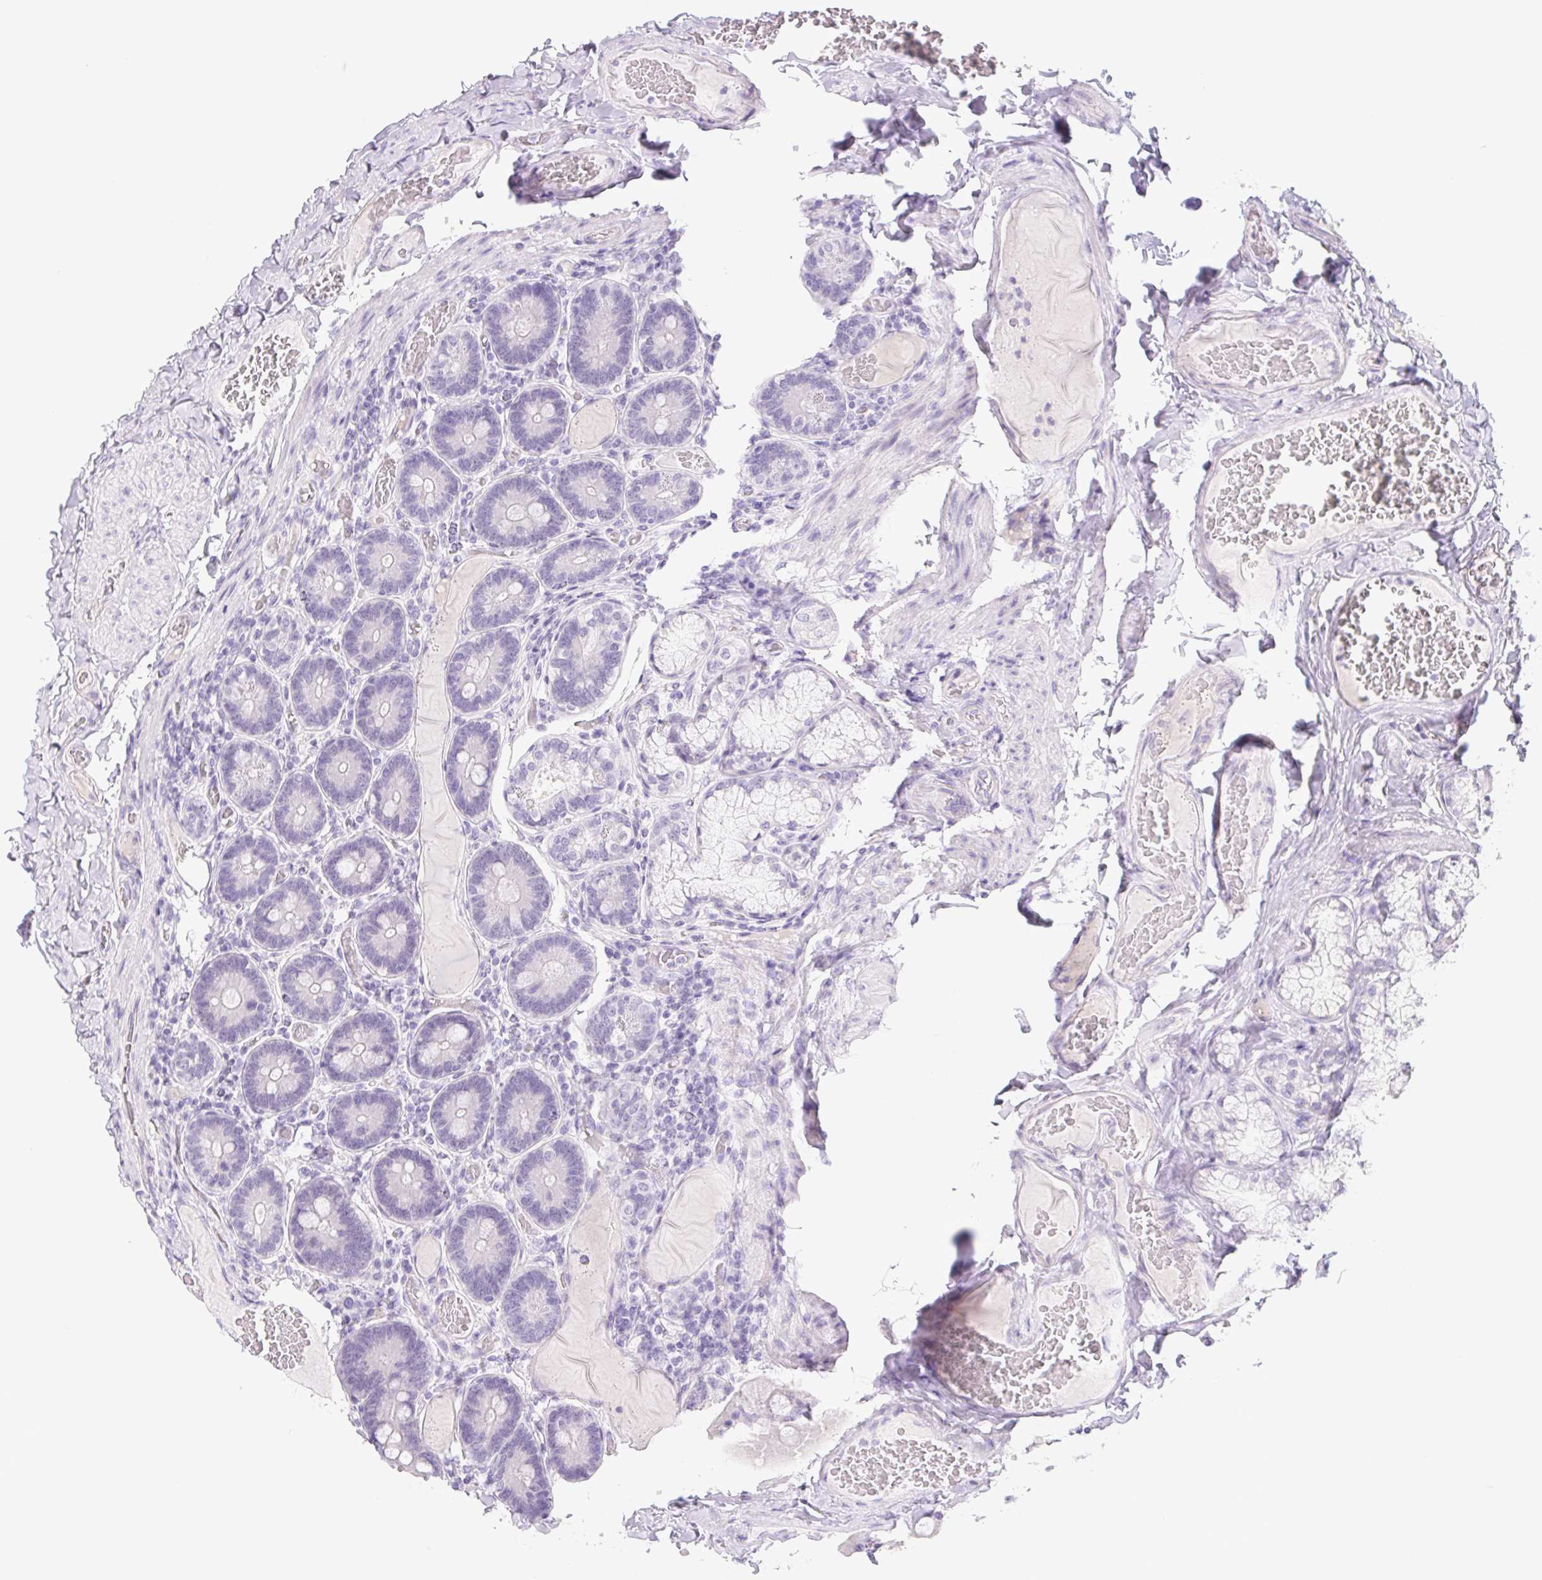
{"staining": {"intensity": "negative", "quantity": "none", "location": "none"}, "tissue": "duodenum", "cell_type": "Glandular cells", "image_type": "normal", "snomed": [{"axis": "morphology", "description": "Normal tissue, NOS"}, {"axis": "topography", "description": "Duodenum"}], "caption": "The IHC image has no significant expression in glandular cells of duodenum. (Brightfield microscopy of DAB immunohistochemistry at high magnification).", "gene": "CYP21A2", "patient": {"sex": "female", "age": 62}}